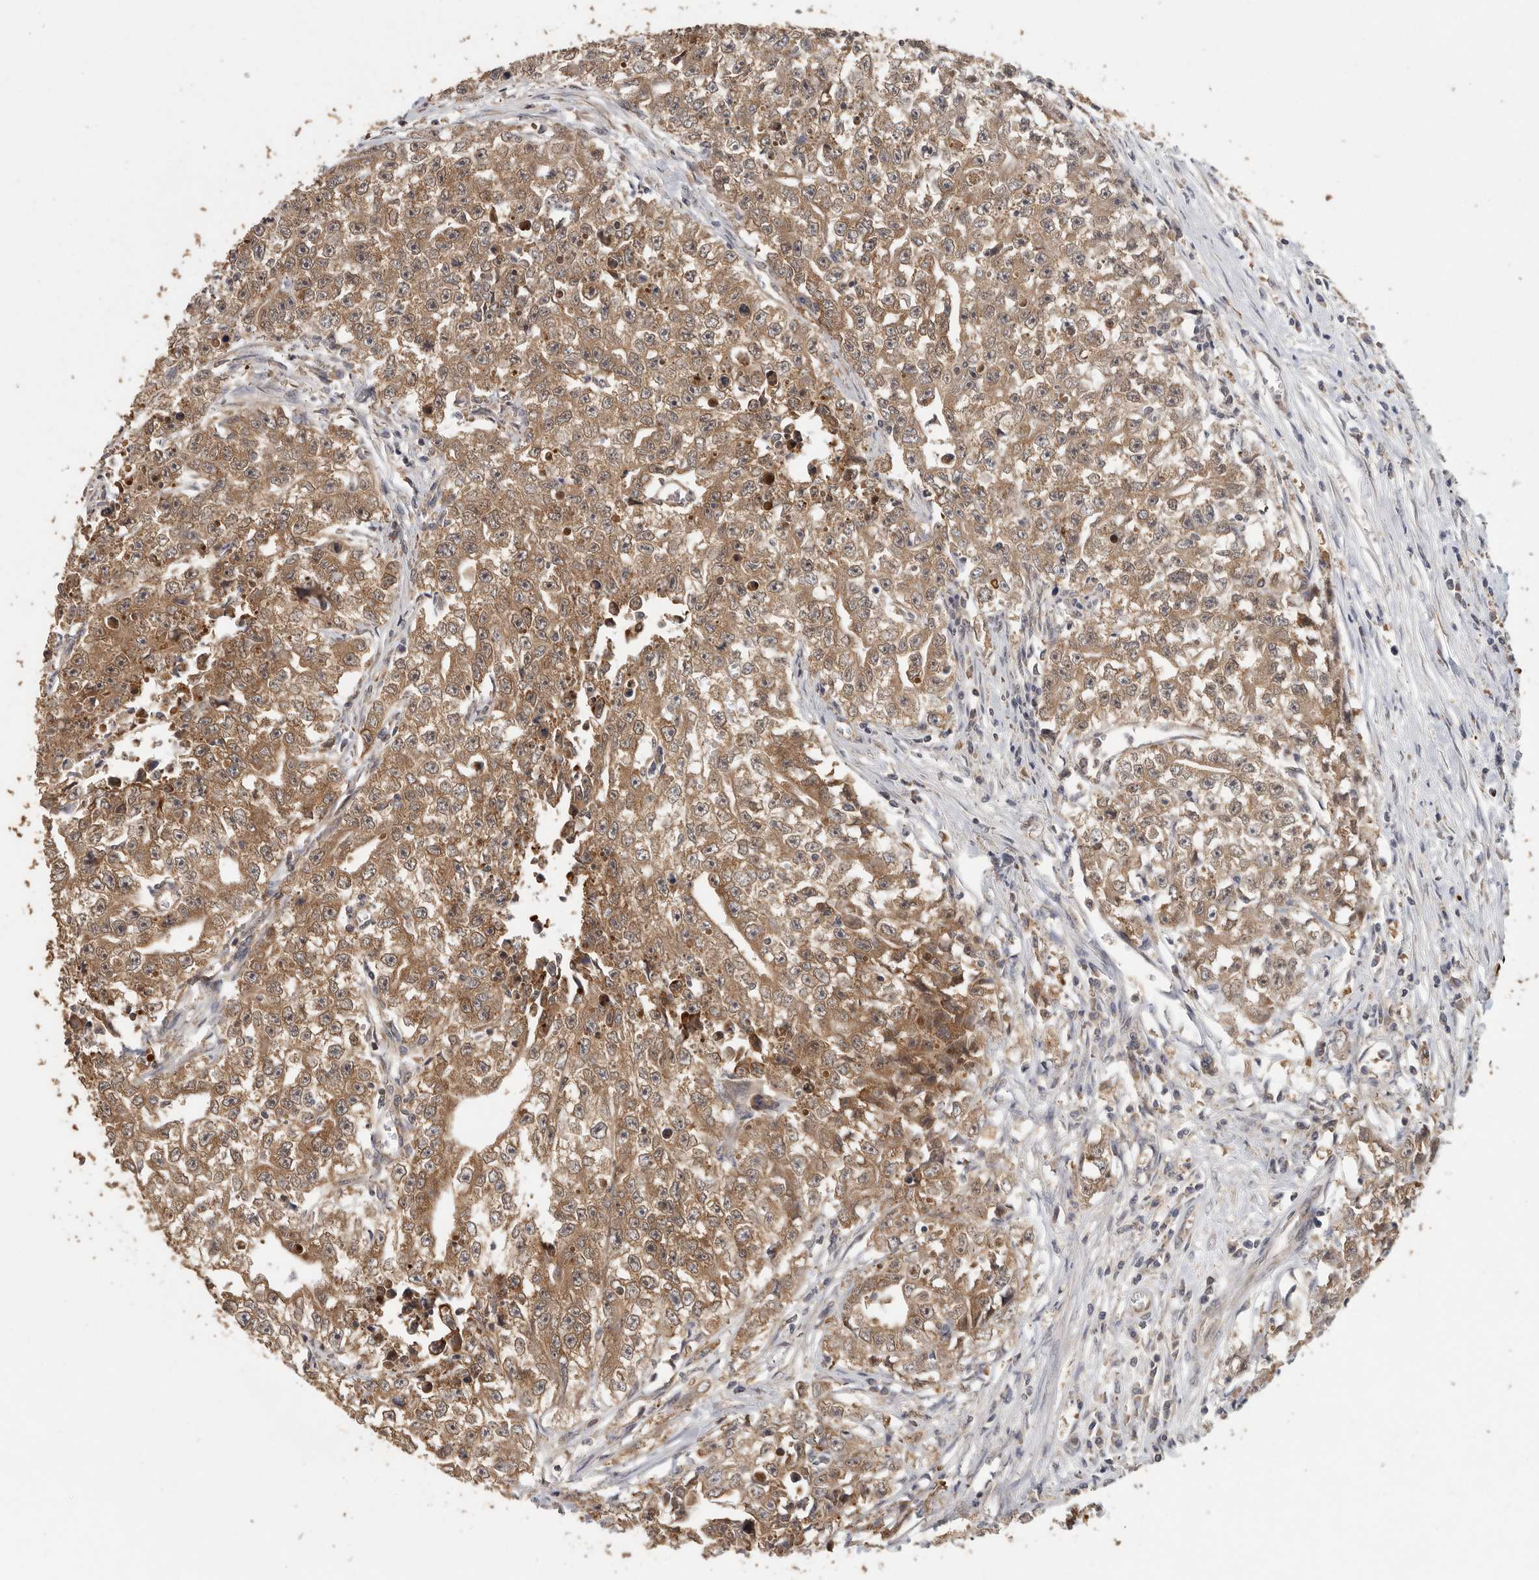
{"staining": {"intensity": "moderate", "quantity": ">75%", "location": "cytoplasmic/membranous"}, "tissue": "testis cancer", "cell_type": "Tumor cells", "image_type": "cancer", "snomed": [{"axis": "morphology", "description": "Seminoma, NOS"}, {"axis": "morphology", "description": "Carcinoma, Embryonal, NOS"}, {"axis": "topography", "description": "Testis"}], "caption": "Seminoma (testis) stained for a protein shows moderate cytoplasmic/membranous positivity in tumor cells.", "gene": "CCT8", "patient": {"sex": "male", "age": 43}}